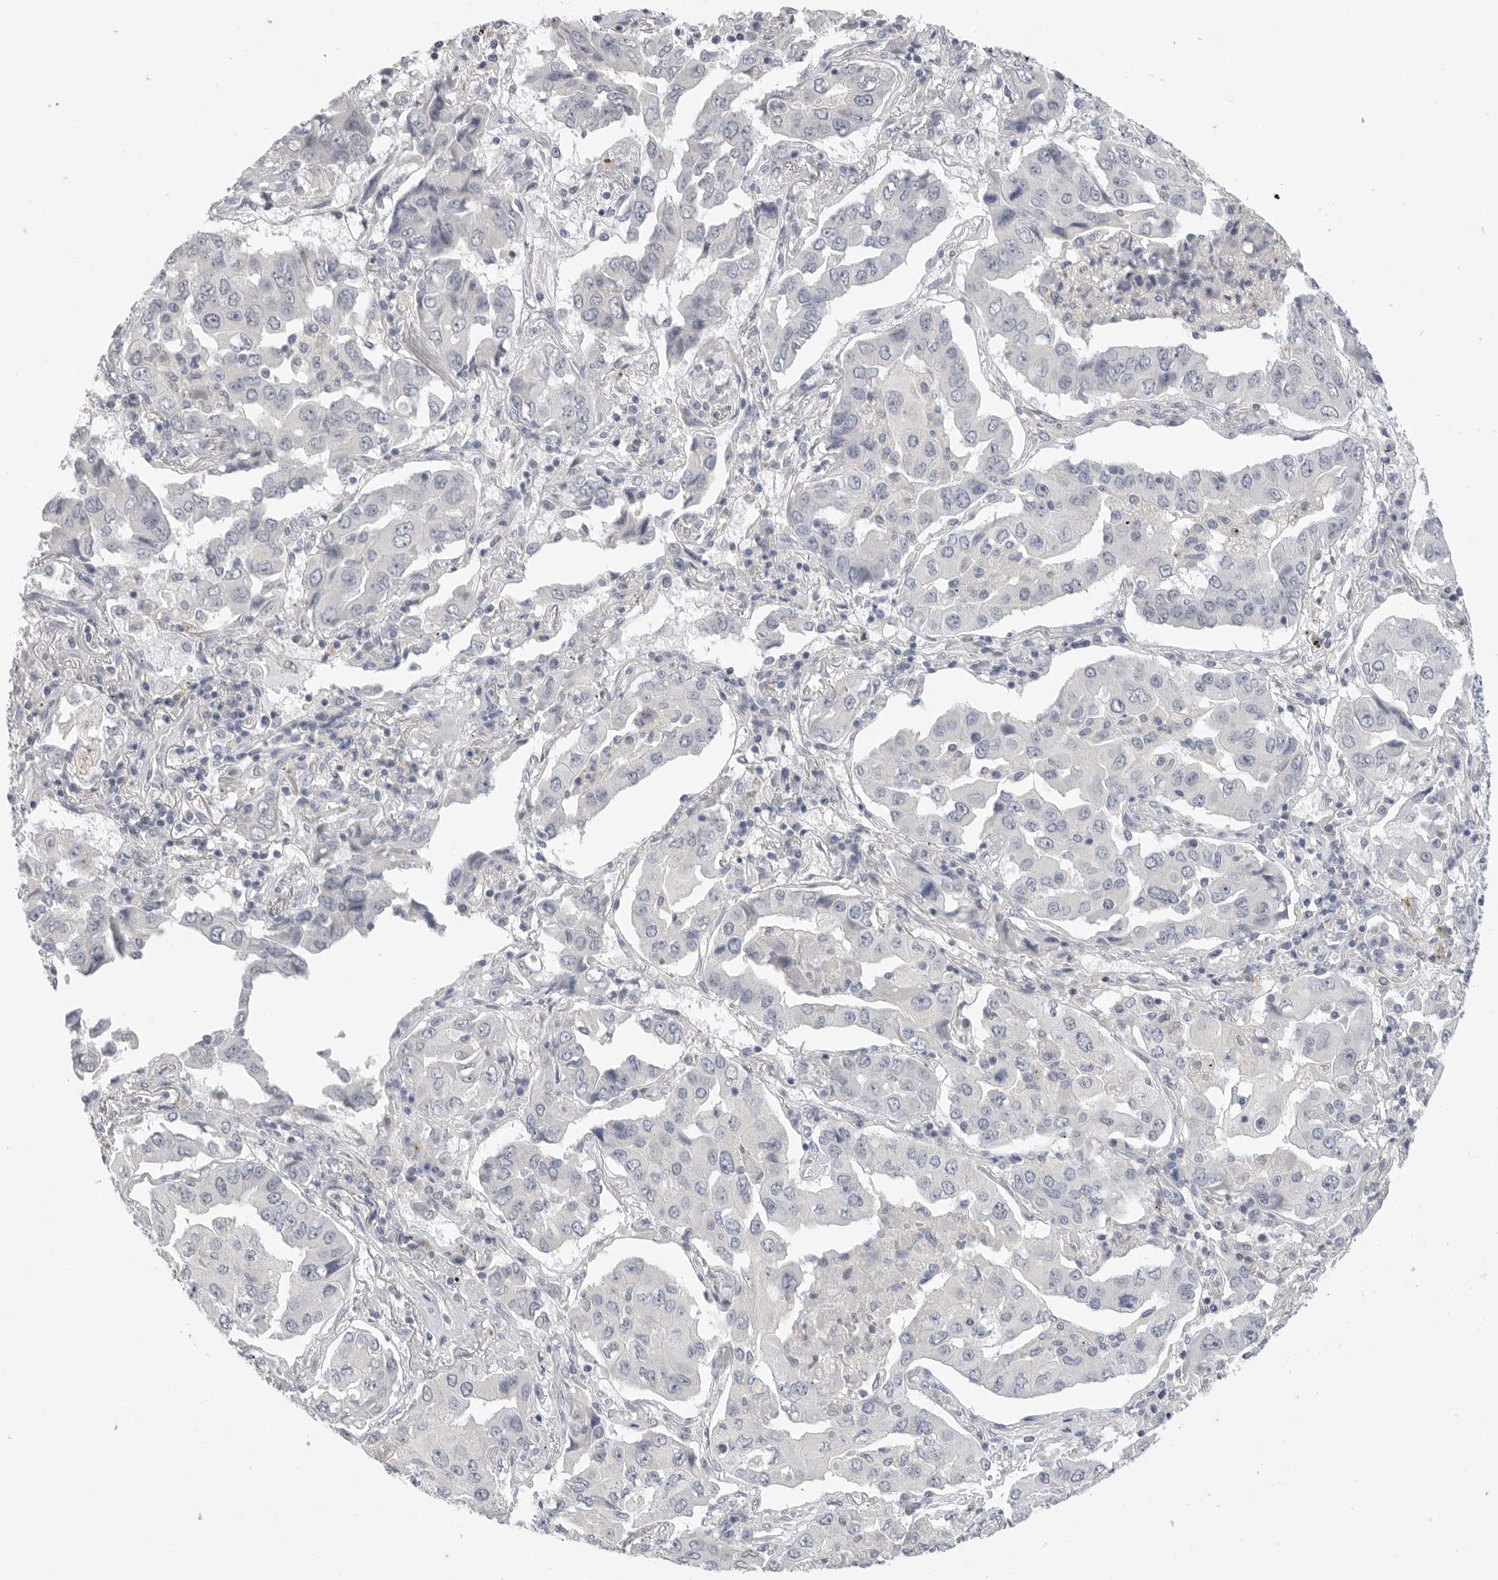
{"staining": {"intensity": "negative", "quantity": "none", "location": "none"}, "tissue": "lung cancer", "cell_type": "Tumor cells", "image_type": "cancer", "snomed": [{"axis": "morphology", "description": "Adenocarcinoma, NOS"}, {"axis": "topography", "description": "Lung"}], "caption": "A photomicrograph of human lung adenocarcinoma is negative for staining in tumor cells.", "gene": "FBN2", "patient": {"sex": "female", "age": 65}}